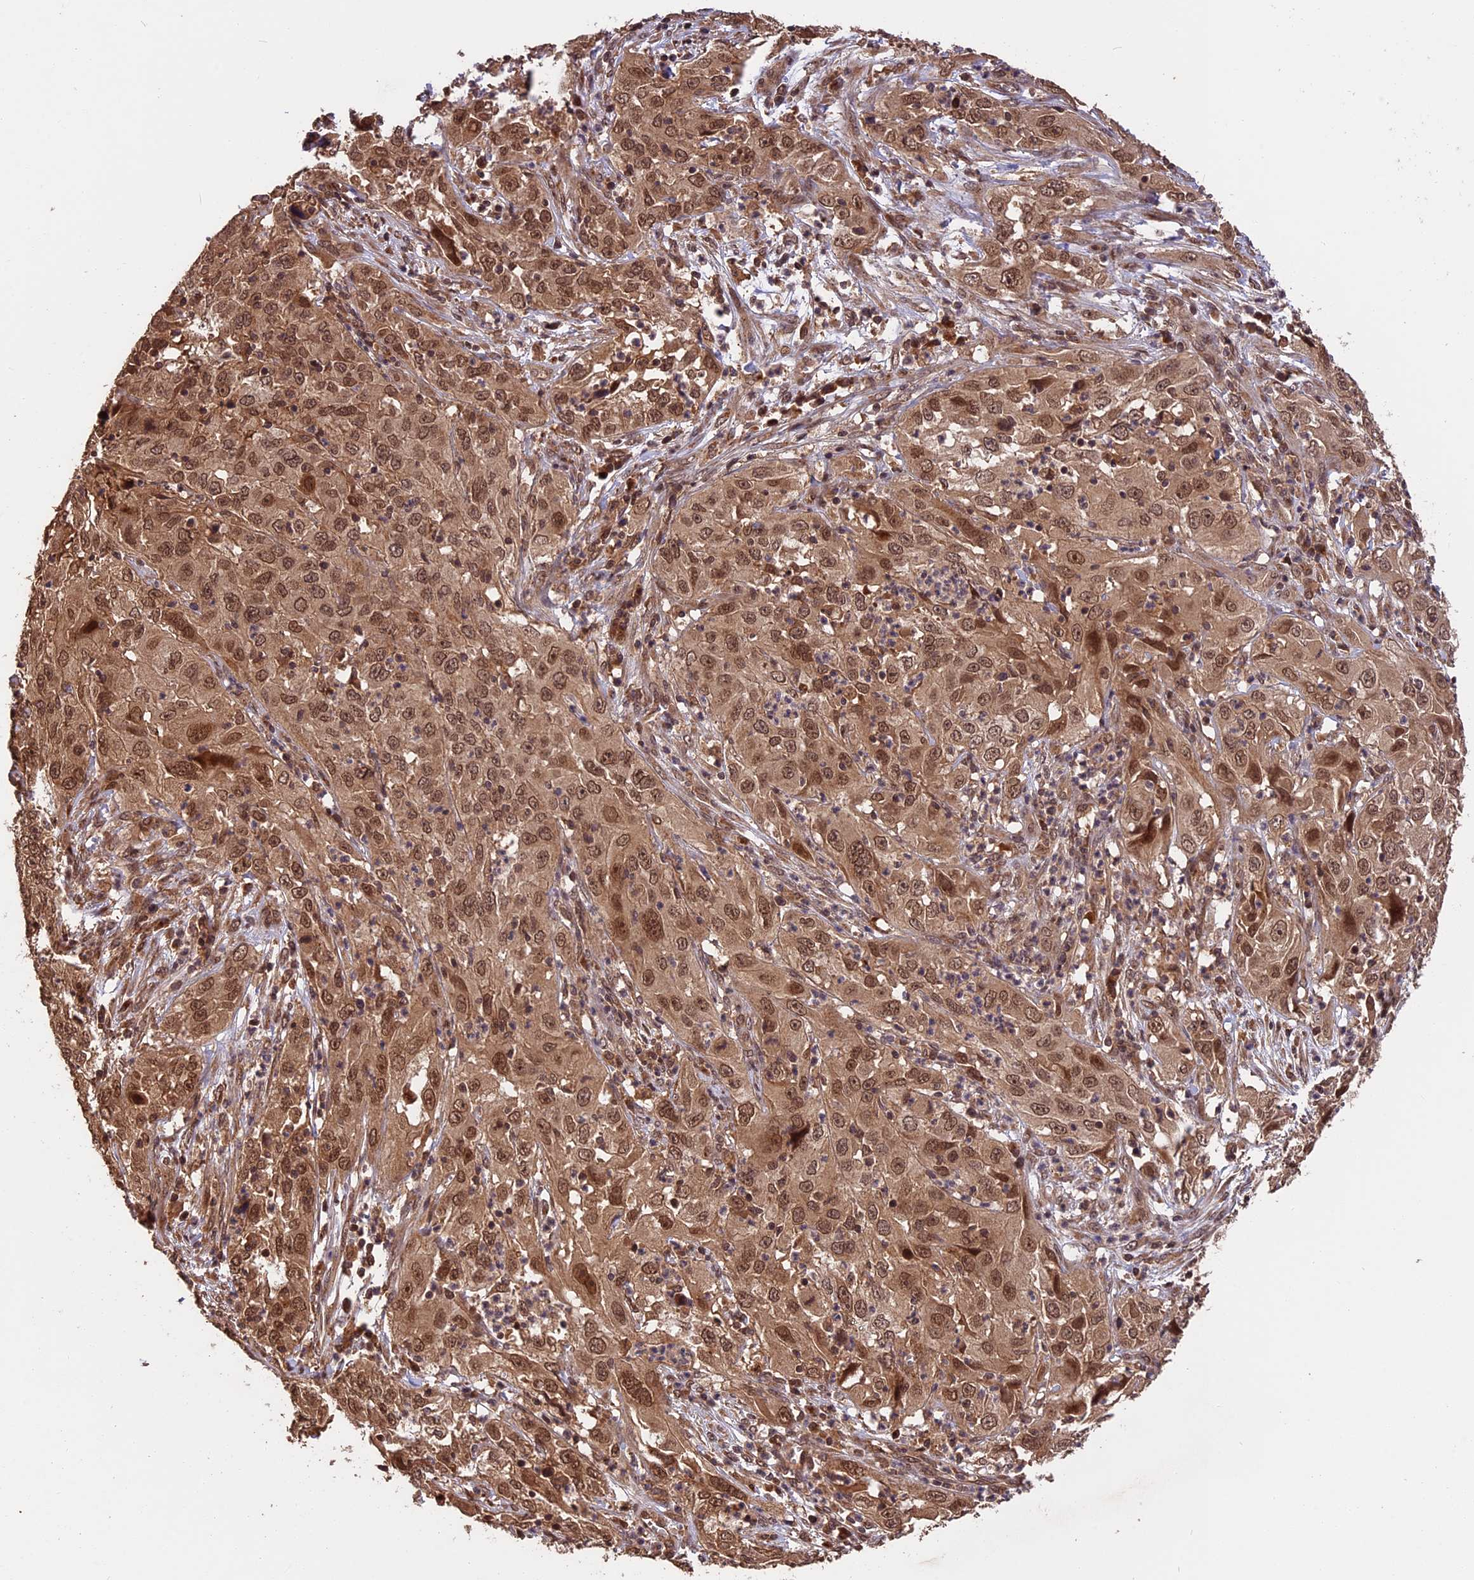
{"staining": {"intensity": "moderate", "quantity": ">75%", "location": "cytoplasmic/membranous,nuclear"}, "tissue": "cervical cancer", "cell_type": "Tumor cells", "image_type": "cancer", "snomed": [{"axis": "morphology", "description": "Squamous cell carcinoma, NOS"}, {"axis": "topography", "description": "Cervix"}], "caption": "This micrograph shows immunohistochemistry (IHC) staining of human cervical cancer (squamous cell carcinoma), with medium moderate cytoplasmic/membranous and nuclear expression in approximately >75% of tumor cells.", "gene": "ESCO1", "patient": {"sex": "female", "age": 32}}